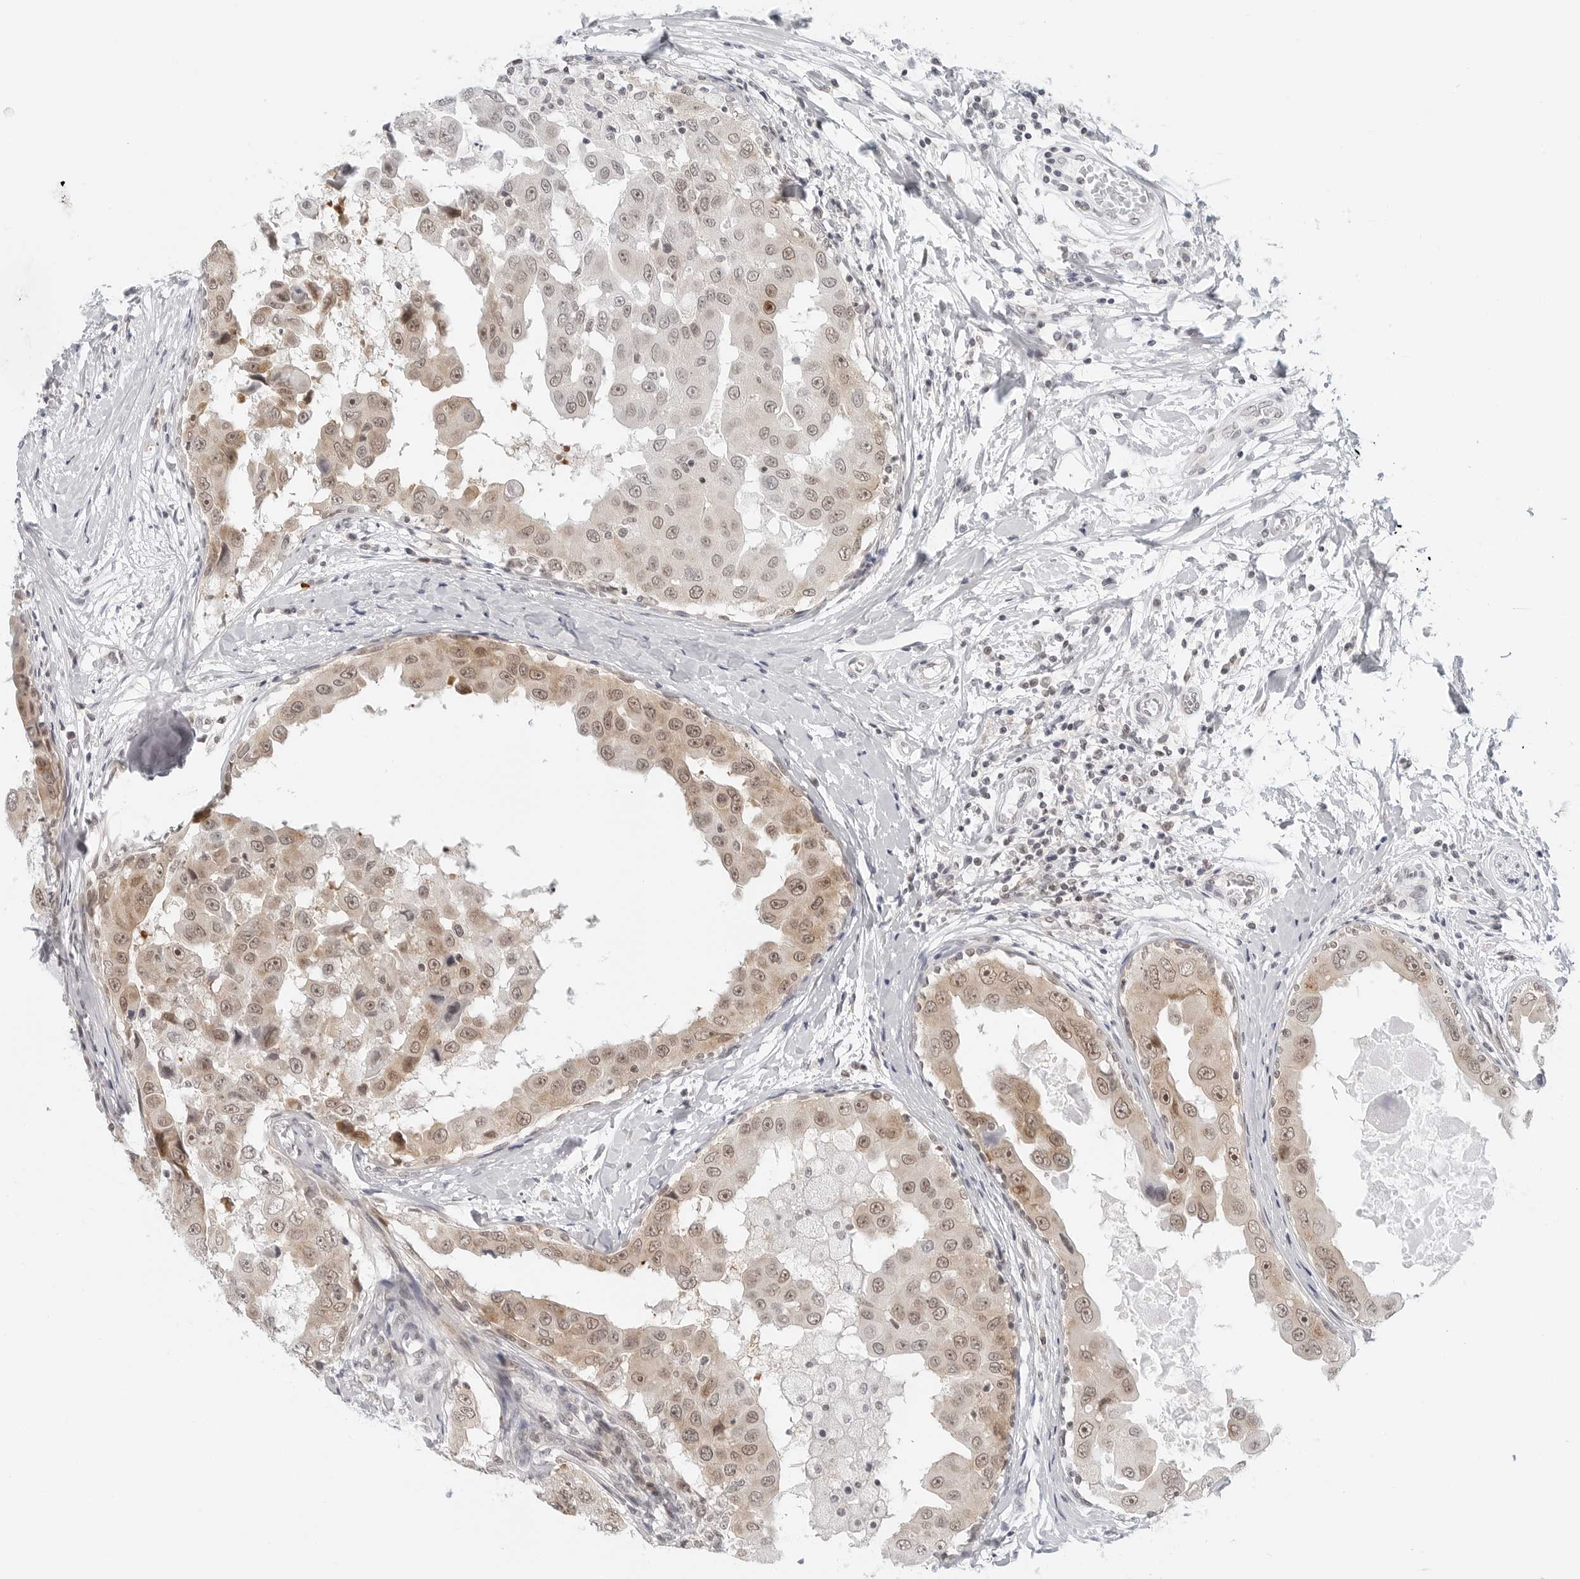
{"staining": {"intensity": "moderate", "quantity": ">75%", "location": "nuclear"}, "tissue": "breast cancer", "cell_type": "Tumor cells", "image_type": "cancer", "snomed": [{"axis": "morphology", "description": "Duct carcinoma"}, {"axis": "topography", "description": "Breast"}], "caption": "Immunohistochemistry (IHC) staining of breast cancer (intraductal carcinoma), which reveals medium levels of moderate nuclear positivity in approximately >75% of tumor cells indicating moderate nuclear protein staining. The staining was performed using DAB (3,3'-diaminobenzidine) (brown) for protein detection and nuclei were counterstained in hematoxylin (blue).", "gene": "METAP1", "patient": {"sex": "female", "age": 27}}